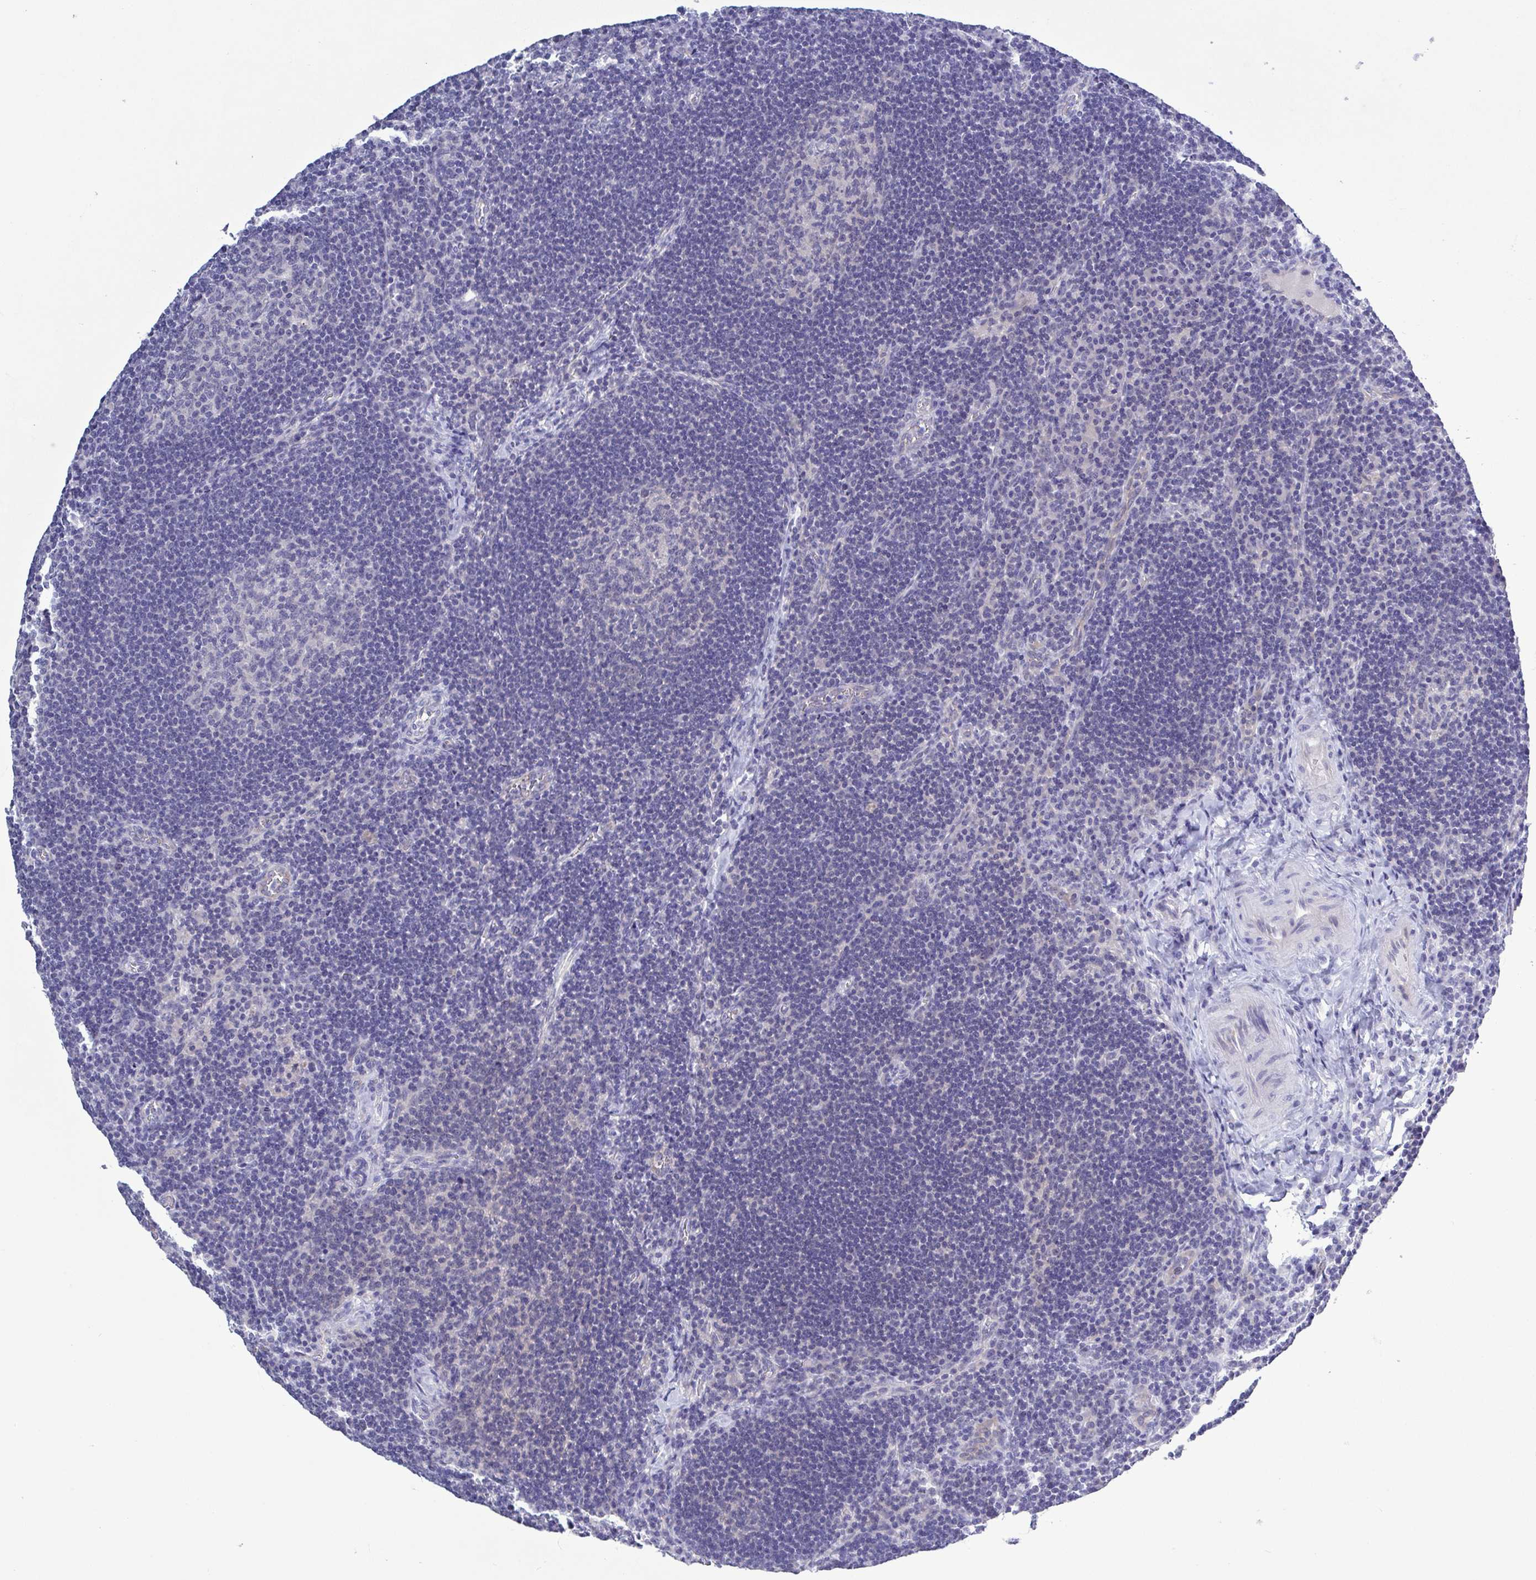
{"staining": {"intensity": "negative", "quantity": "none", "location": "none"}, "tissue": "lymph node", "cell_type": "Germinal center cells", "image_type": "normal", "snomed": [{"axis": "morphology", "description": "Normal tissue, NOS"}, {"axis": "topography", "description": "Lymph node"}], "caption": "A micrograph of lymph node stained for a protein demonstrates no brown staining in germinal center cells.", "gene": "TEX12", "patient": {"sex": "male", "age": 67}}